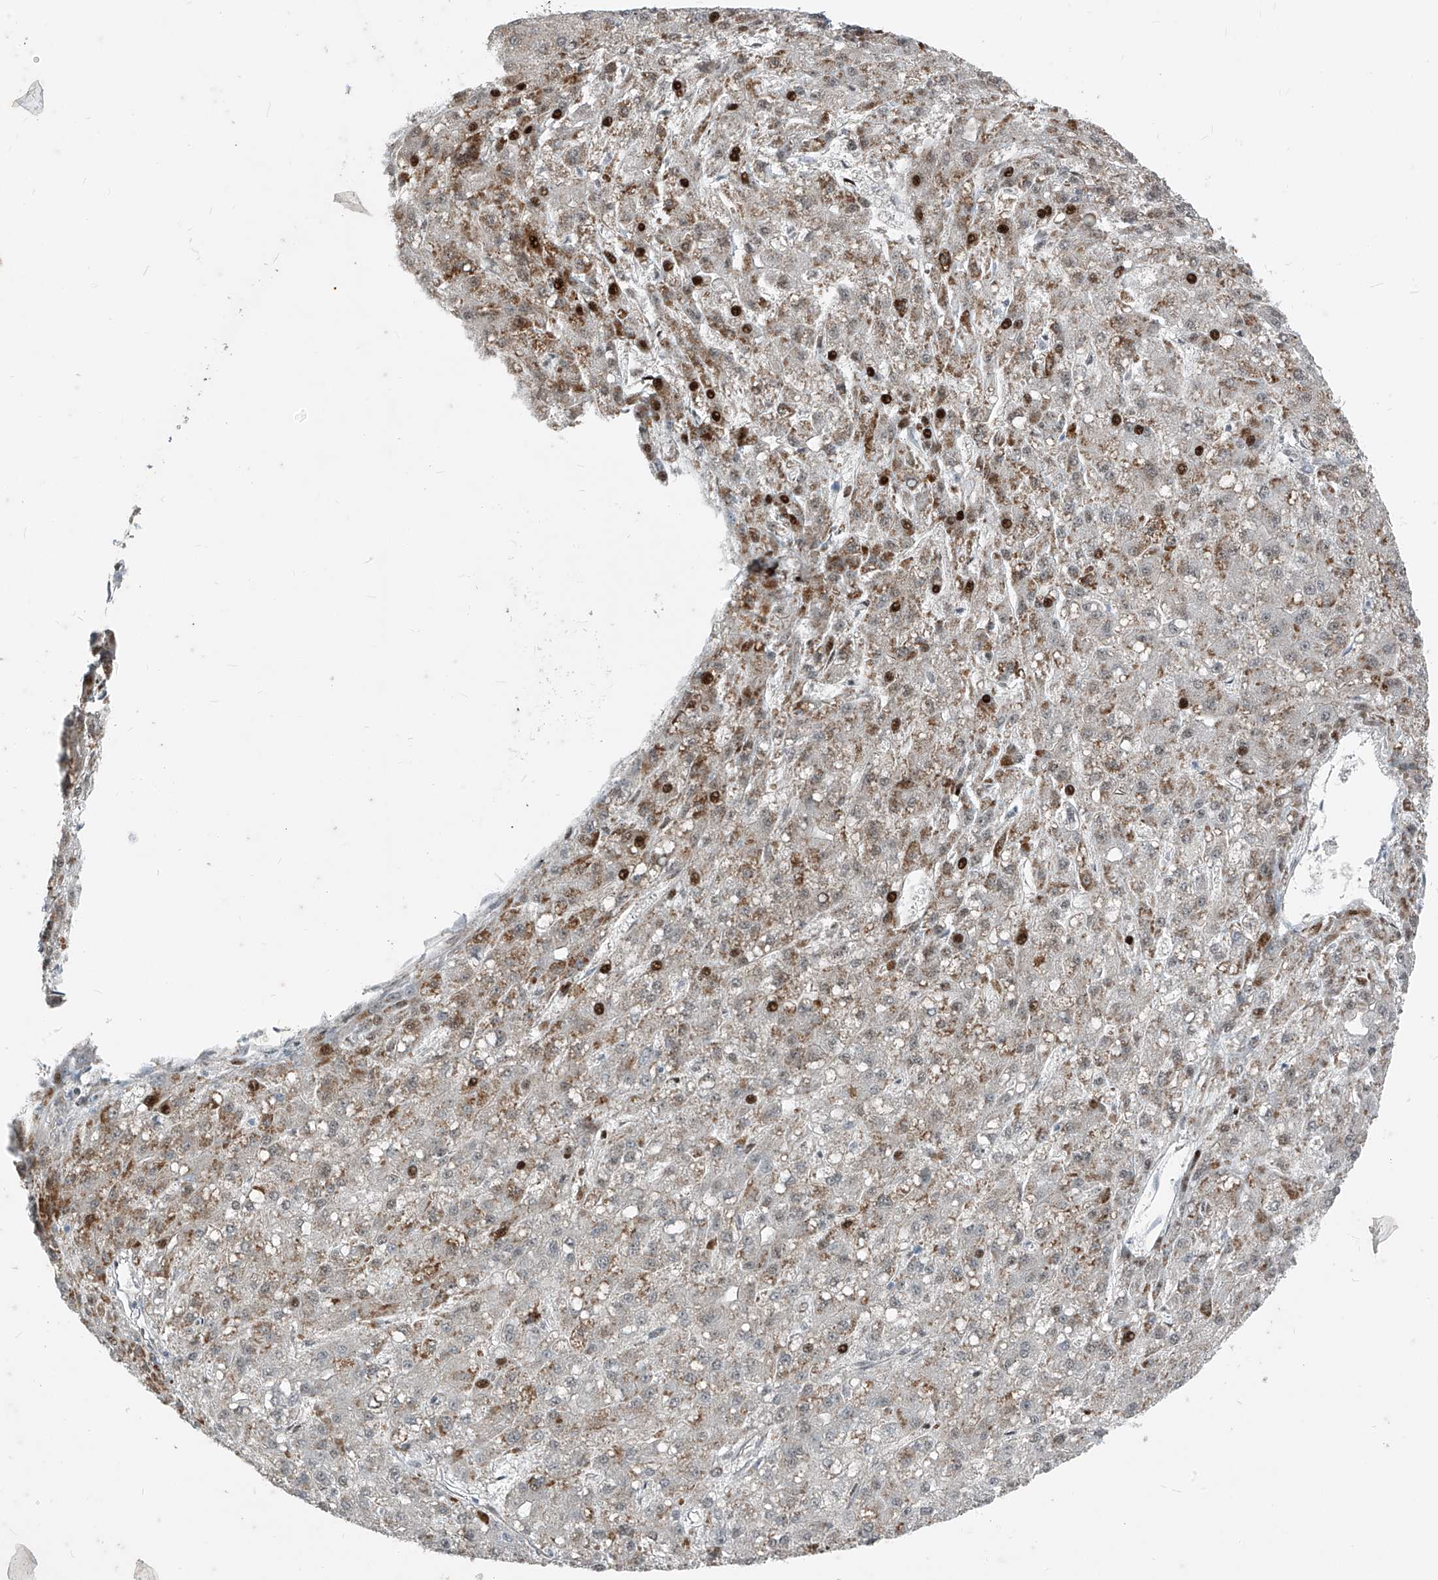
{"staining": {"intensity": "moderate", "quantity": "<25%", "location": "cytoplasmic/membranous,nuclear"}, "tissue": "liver cancer", "cell_type": "Tumor cells", "image_type": "cancer", "snomed": [{"axis": "morphology", "description": "Carcinoma, Hepatocellular, NOS"}, {"axis": "topography", "description": "Liver"}], "caption": "This photomicrograph reveals liver cancer stained with IHC to label a protein in brown. The cytoplasmic/membranous and nuclear of tumor cells show moderate positivity for the protein. Nuclei are counter-stained blue.", "gene": "PPCS", "patient": {"sex": "male", "age": 67}}